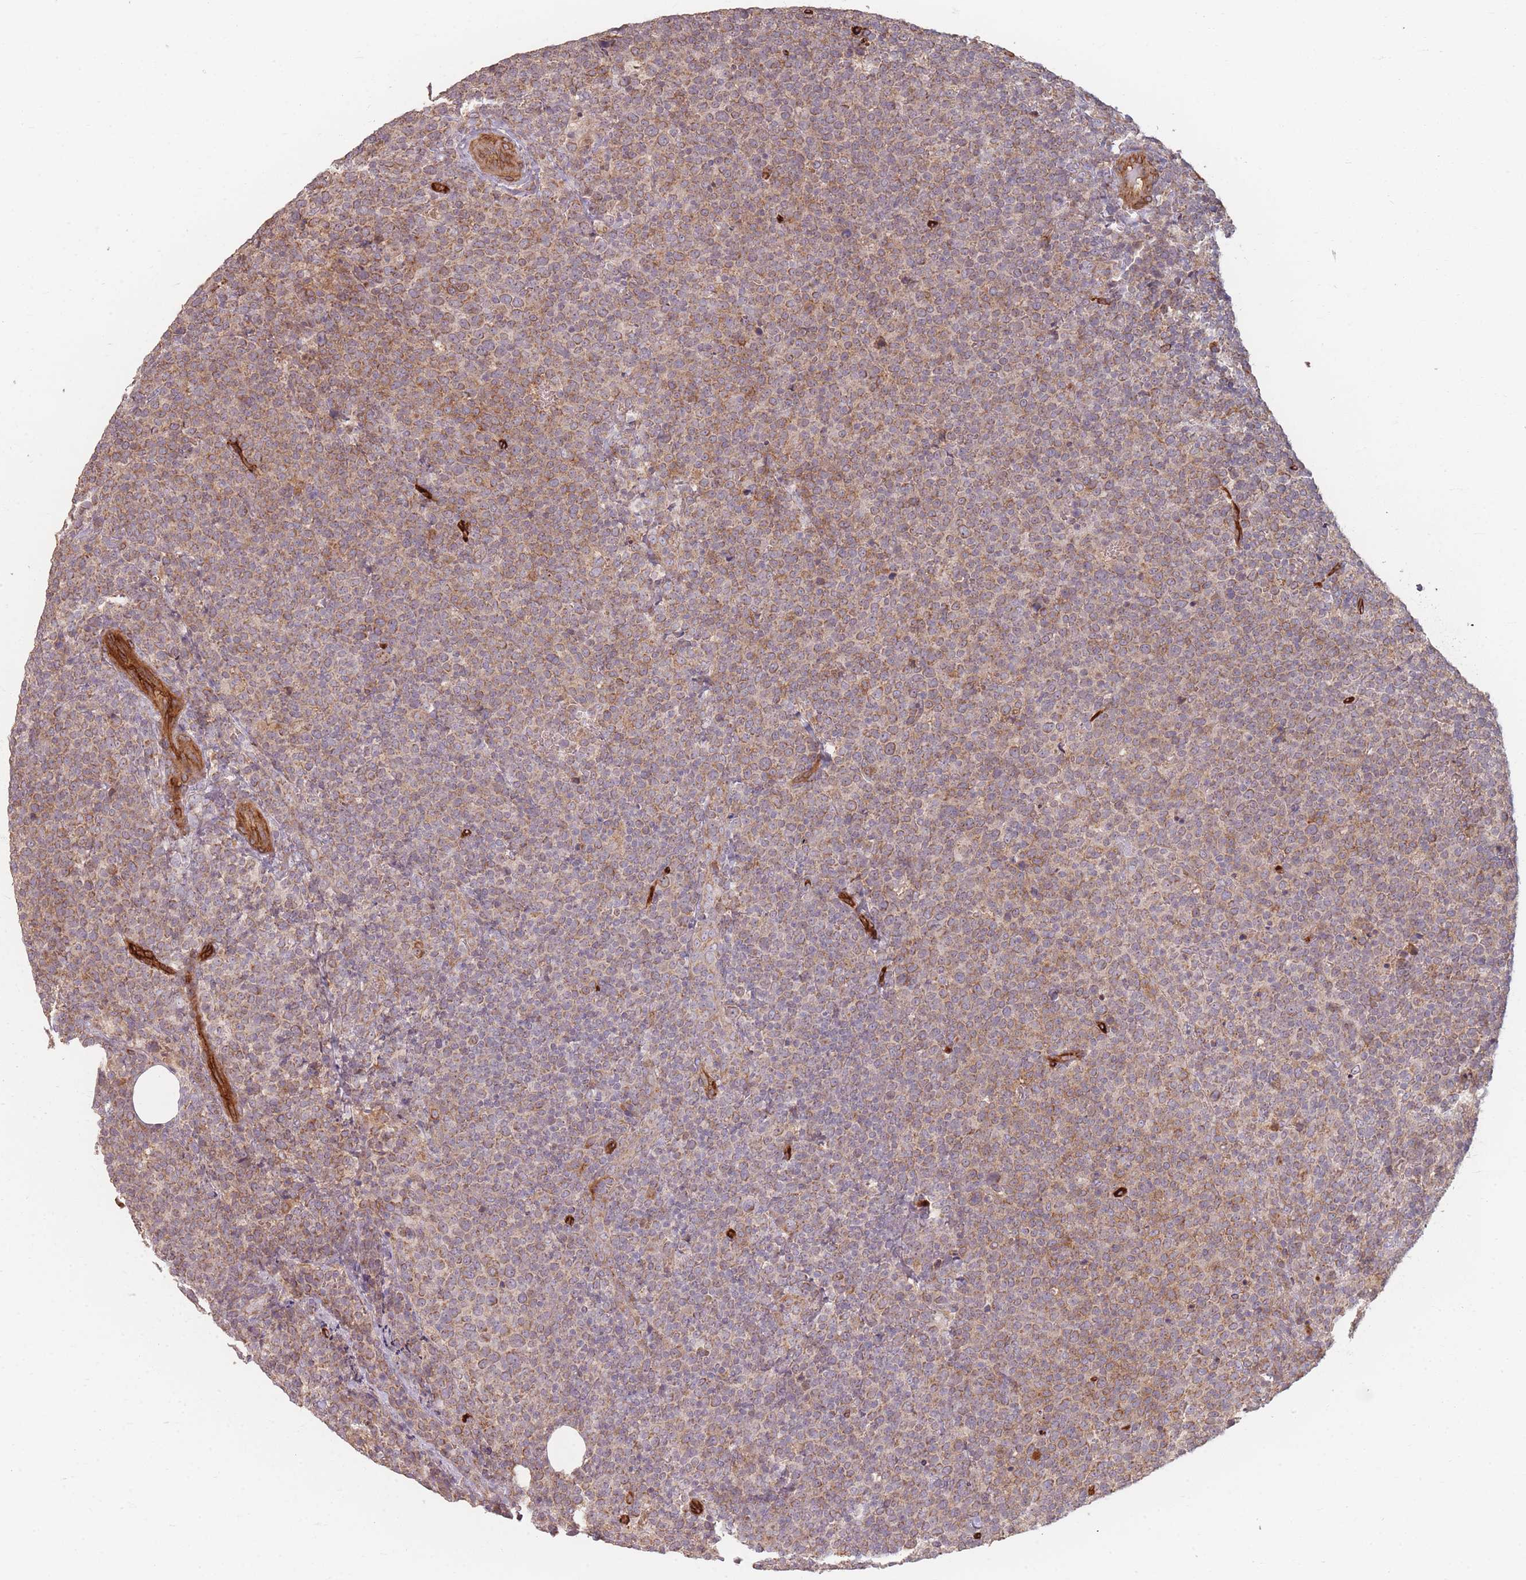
{"staining": {"intensity": "moderate", "quantity": "25%-75%", "location": "cytoplasmic/membranous"}, "tissue": "lymphoma", "cell_type": "Tumor cells", "image_type": "cancer", "snomed": [{"axis": "morphology", "description": "Malignant lymphoma, non-Hodgkin's type, High grade"}, {"axis": "topography", "description": "Lymph node"}], "caption": "Approximately 25%-75% of tumor cells in human high-grade malignant lymphoma, non-Hodgkin's type demonstrate moderate cytoplasmic/membranous protein staining as visualized by brown immunohistochemical staining.", "gene": "MRPS6", "patient": {"sex": "male", "age": 61}}